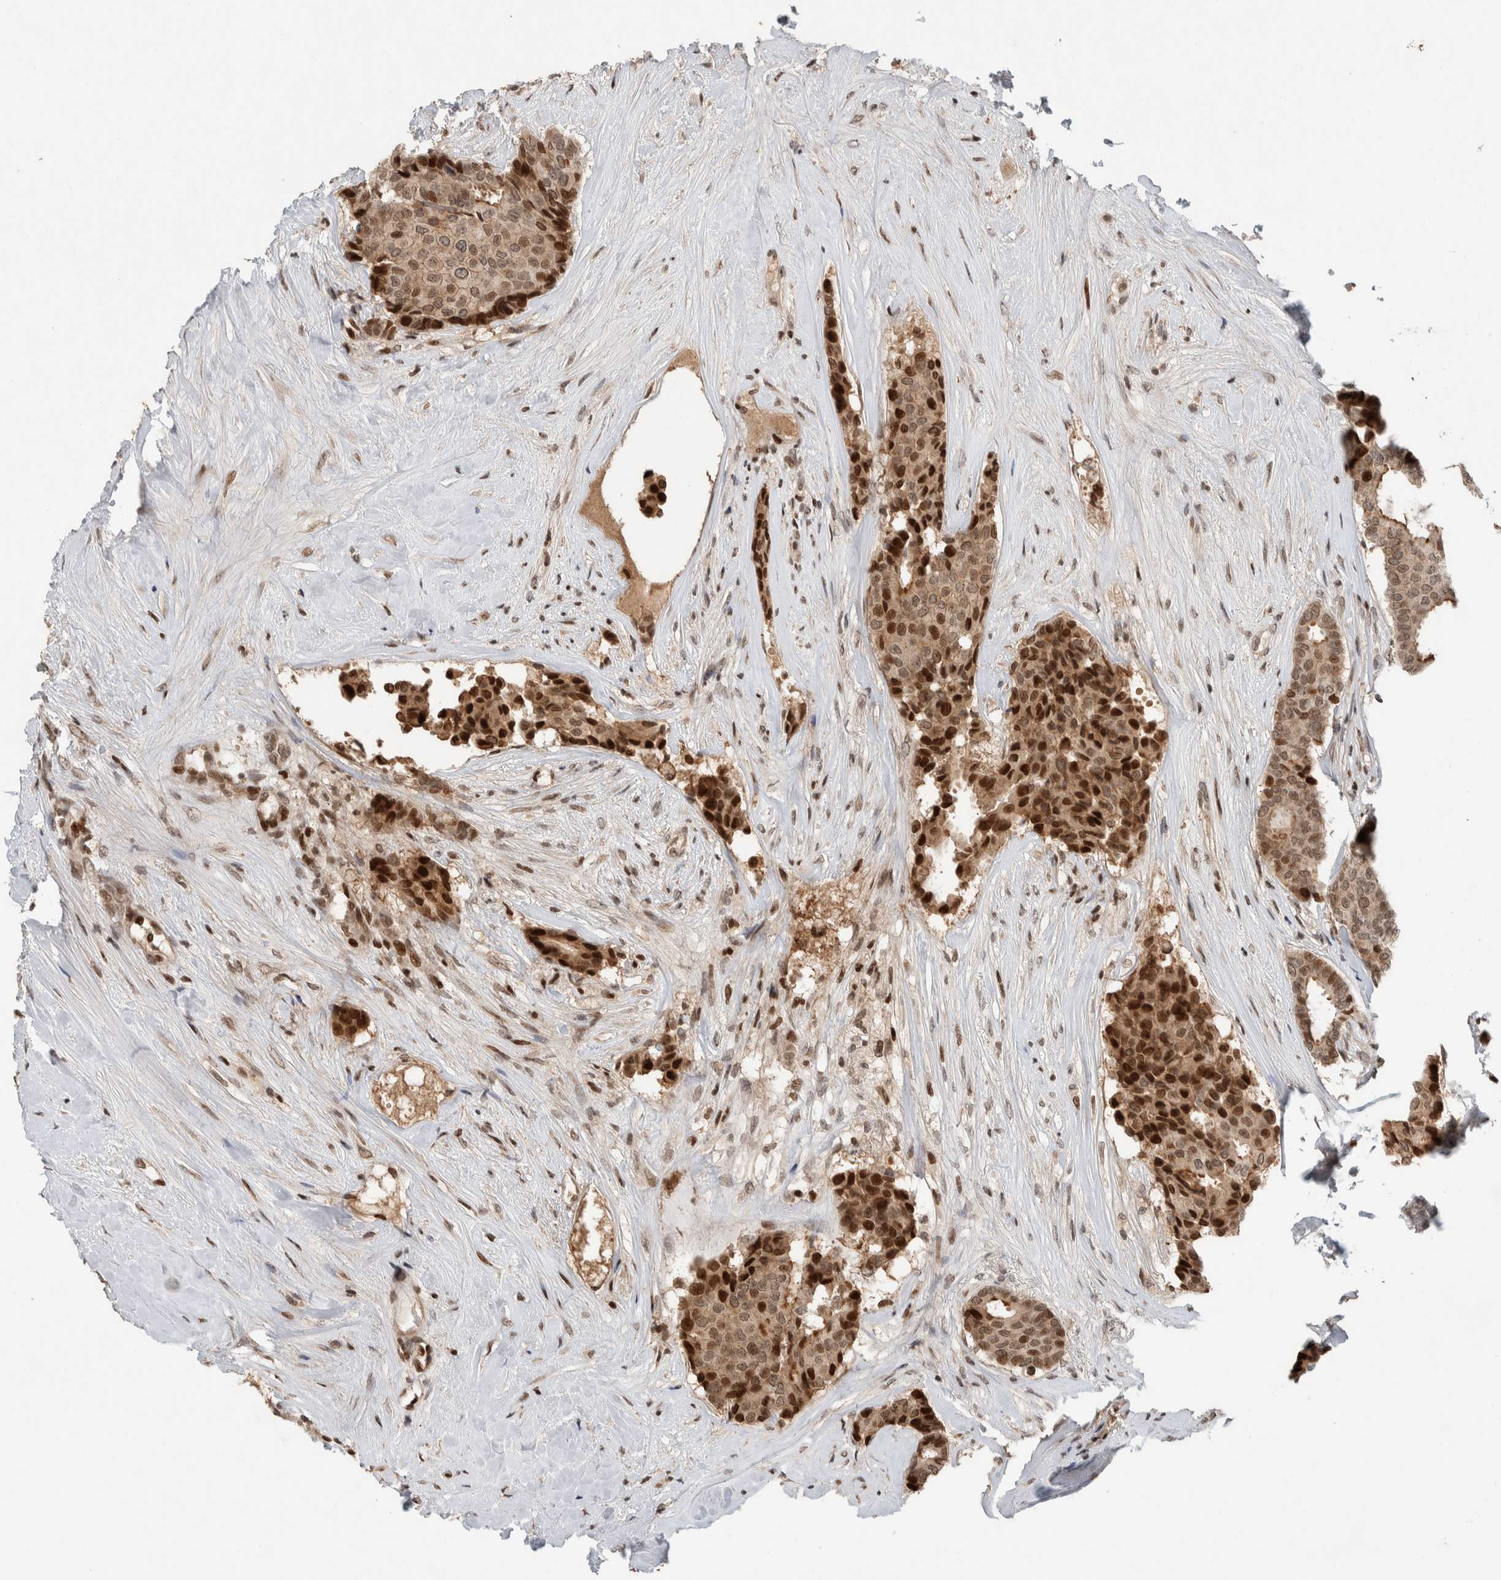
{"staining": {"intensity": "strong", "quantity": "25%-75%", "location": "nuclear"}, "tissue": "breast cancer", "cell_type": "Tumor cells", "image_type": "cancer", "snomed": [{"axis": "morphology", "description": "Duct carcinoma"}, {"axis": "topography", "description": "Breast"}], "caption": "Tumor cells show high levels of strong nuclear expression in approximately 25%-75% of cells in human breast intraductal carcinoma.", "gene": "ZNF521", "patient": {"sex": "female", "age": 75}}